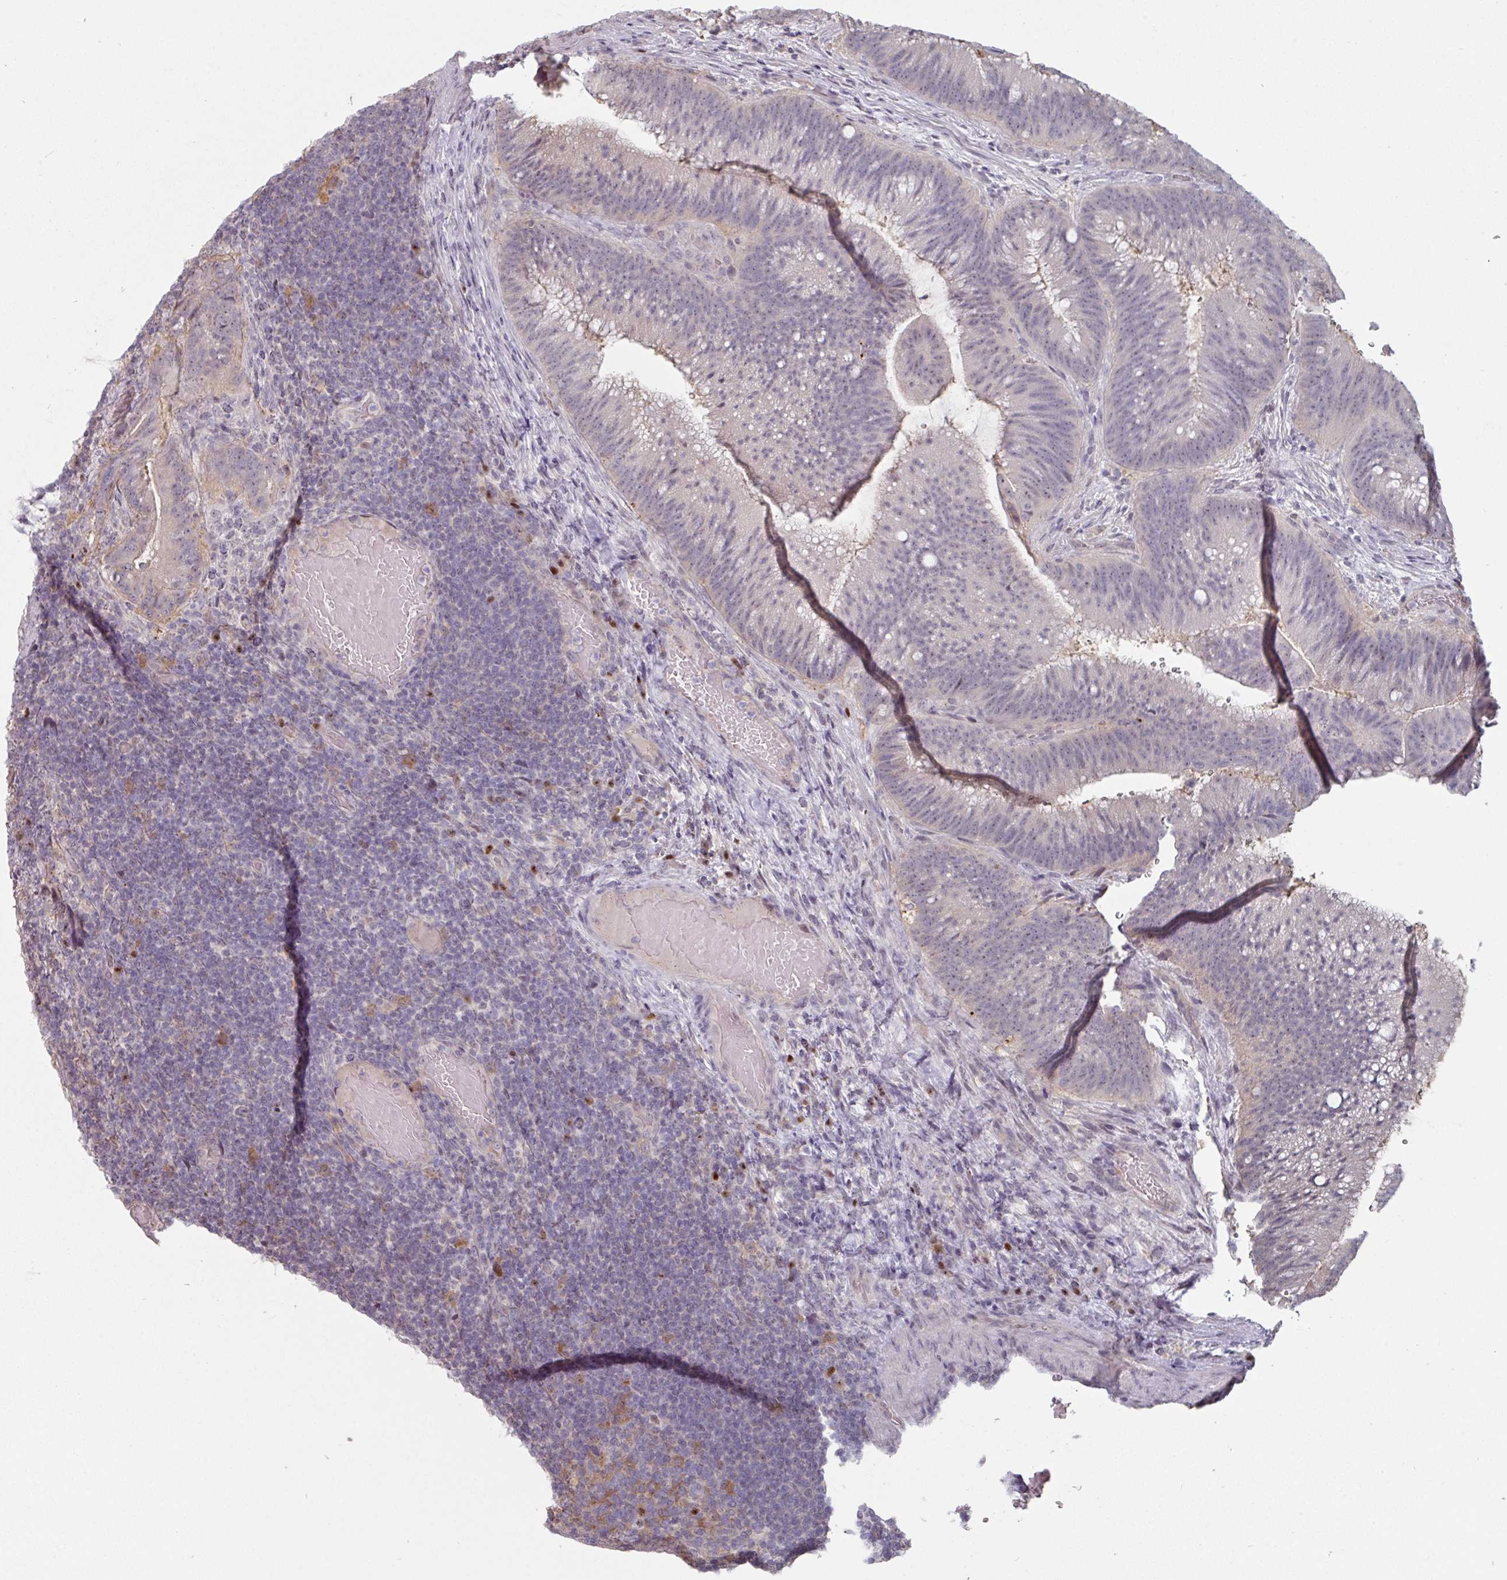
{"staining": {"intensity": "weak", "quantity": "25%-75%", "location": "nuclear"}, "tissue": "colorectal cancer", "cell_type": "Tumor cells", "image_type": "cancer", "snomed": [{"axis": "morphology", "description": "Adenocarcinoma, NOS"}, {"axis": "topography", "description": "Colon"}], "caption": "Approximately 25%-75% of tumor cells in adenocarcinoma (colorectal) demonstrate weak nuclear protein staining as visualized by brown immunohistochemical staining.", "gene": "ZBTB6", "patient": {"sex": "female", "age": 43}}